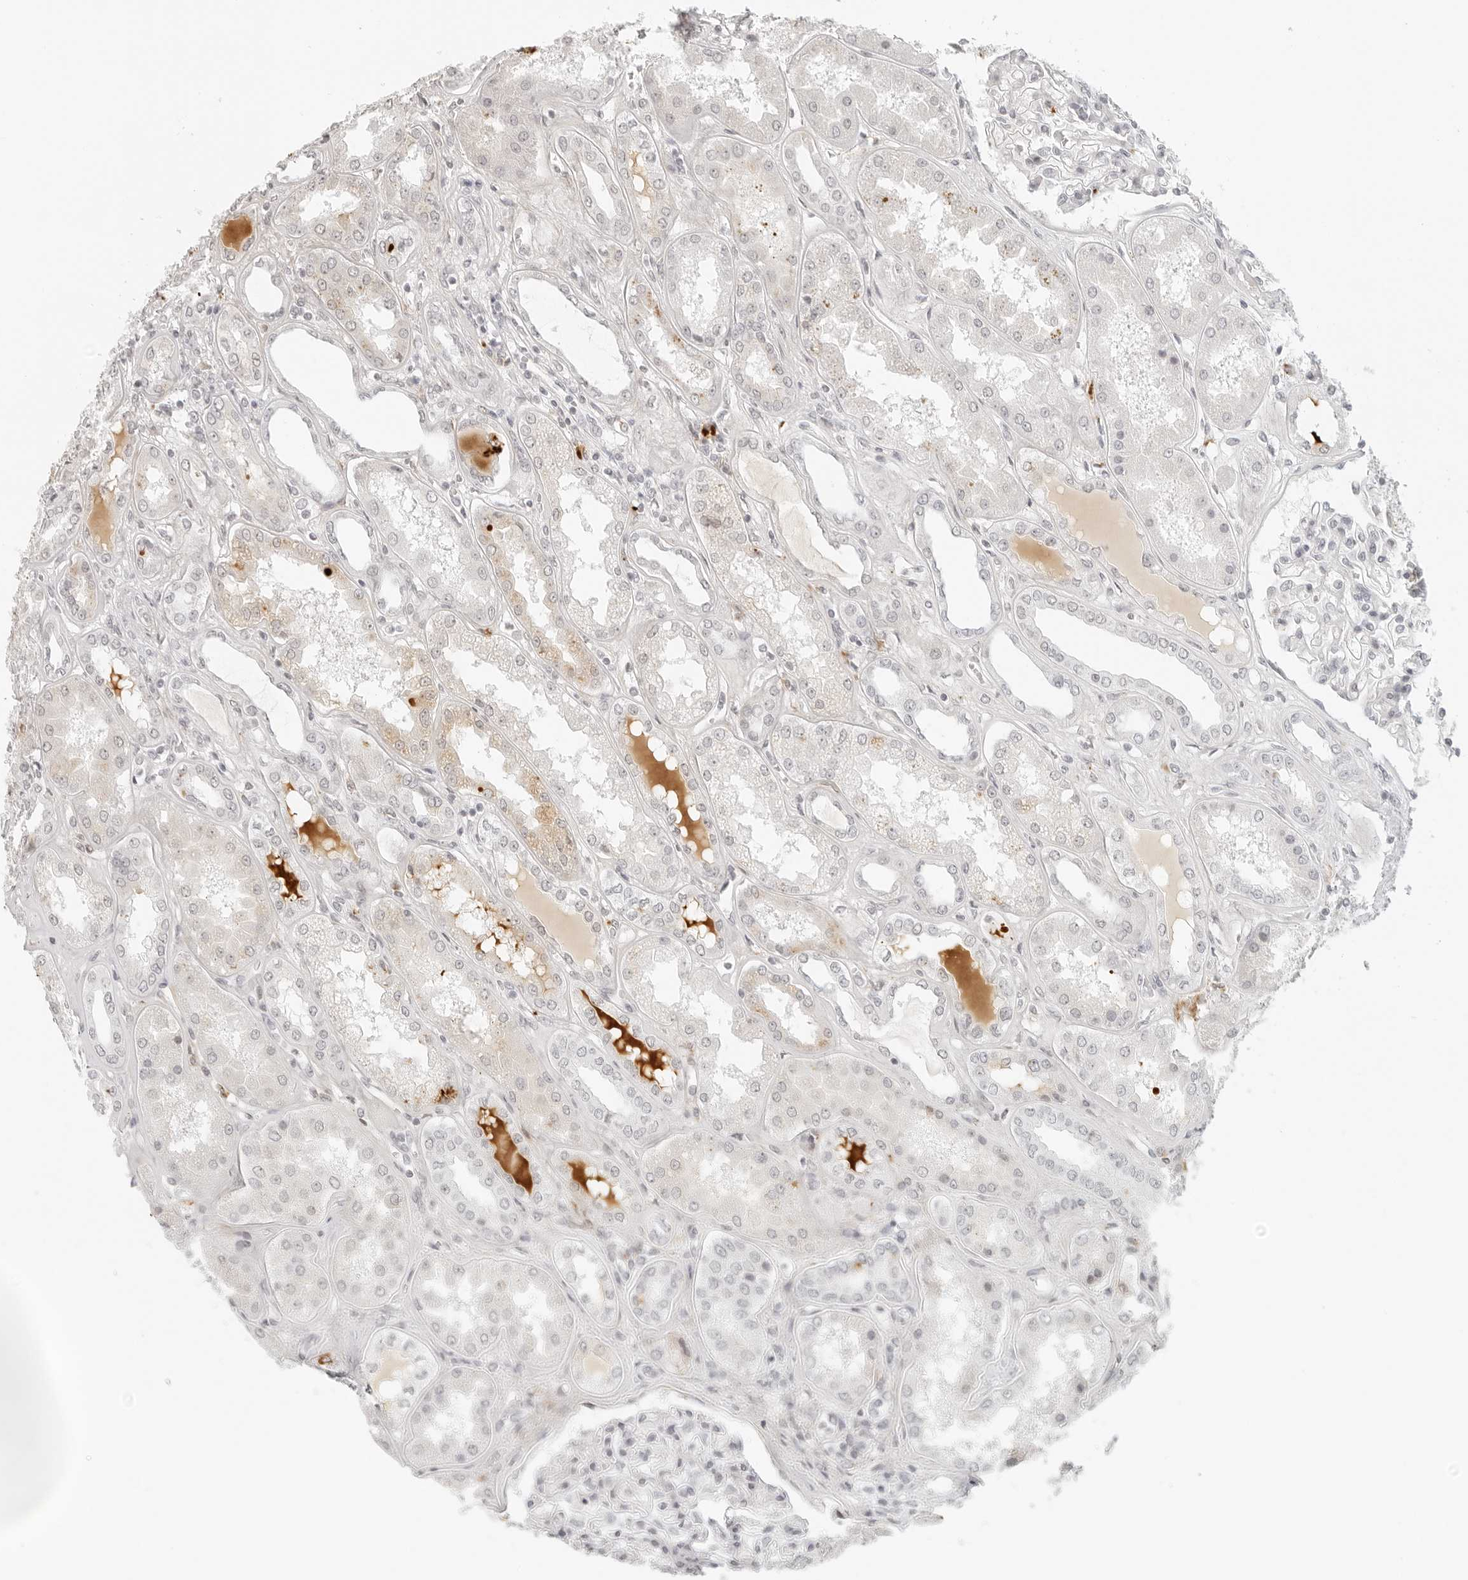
{"staining": {"intensity": "negative", "quantity": "none", "location": "none"}, "tissue": "kidney", "cell_type": "Cells in glomeruli", "image_type": "normal", "snomed": [{"axis": "morphology", "description": "Normal tissue, NOS"}, {"axis": "topography", "description": "Kidney"}], "caption": "IHC histopathology image of unremarkable human kidney stained for a protein (brown), which displays no staining in cells in glomeruli.", "gene": "ZNF678", "patient": {"sex": "female", "age": 56}}